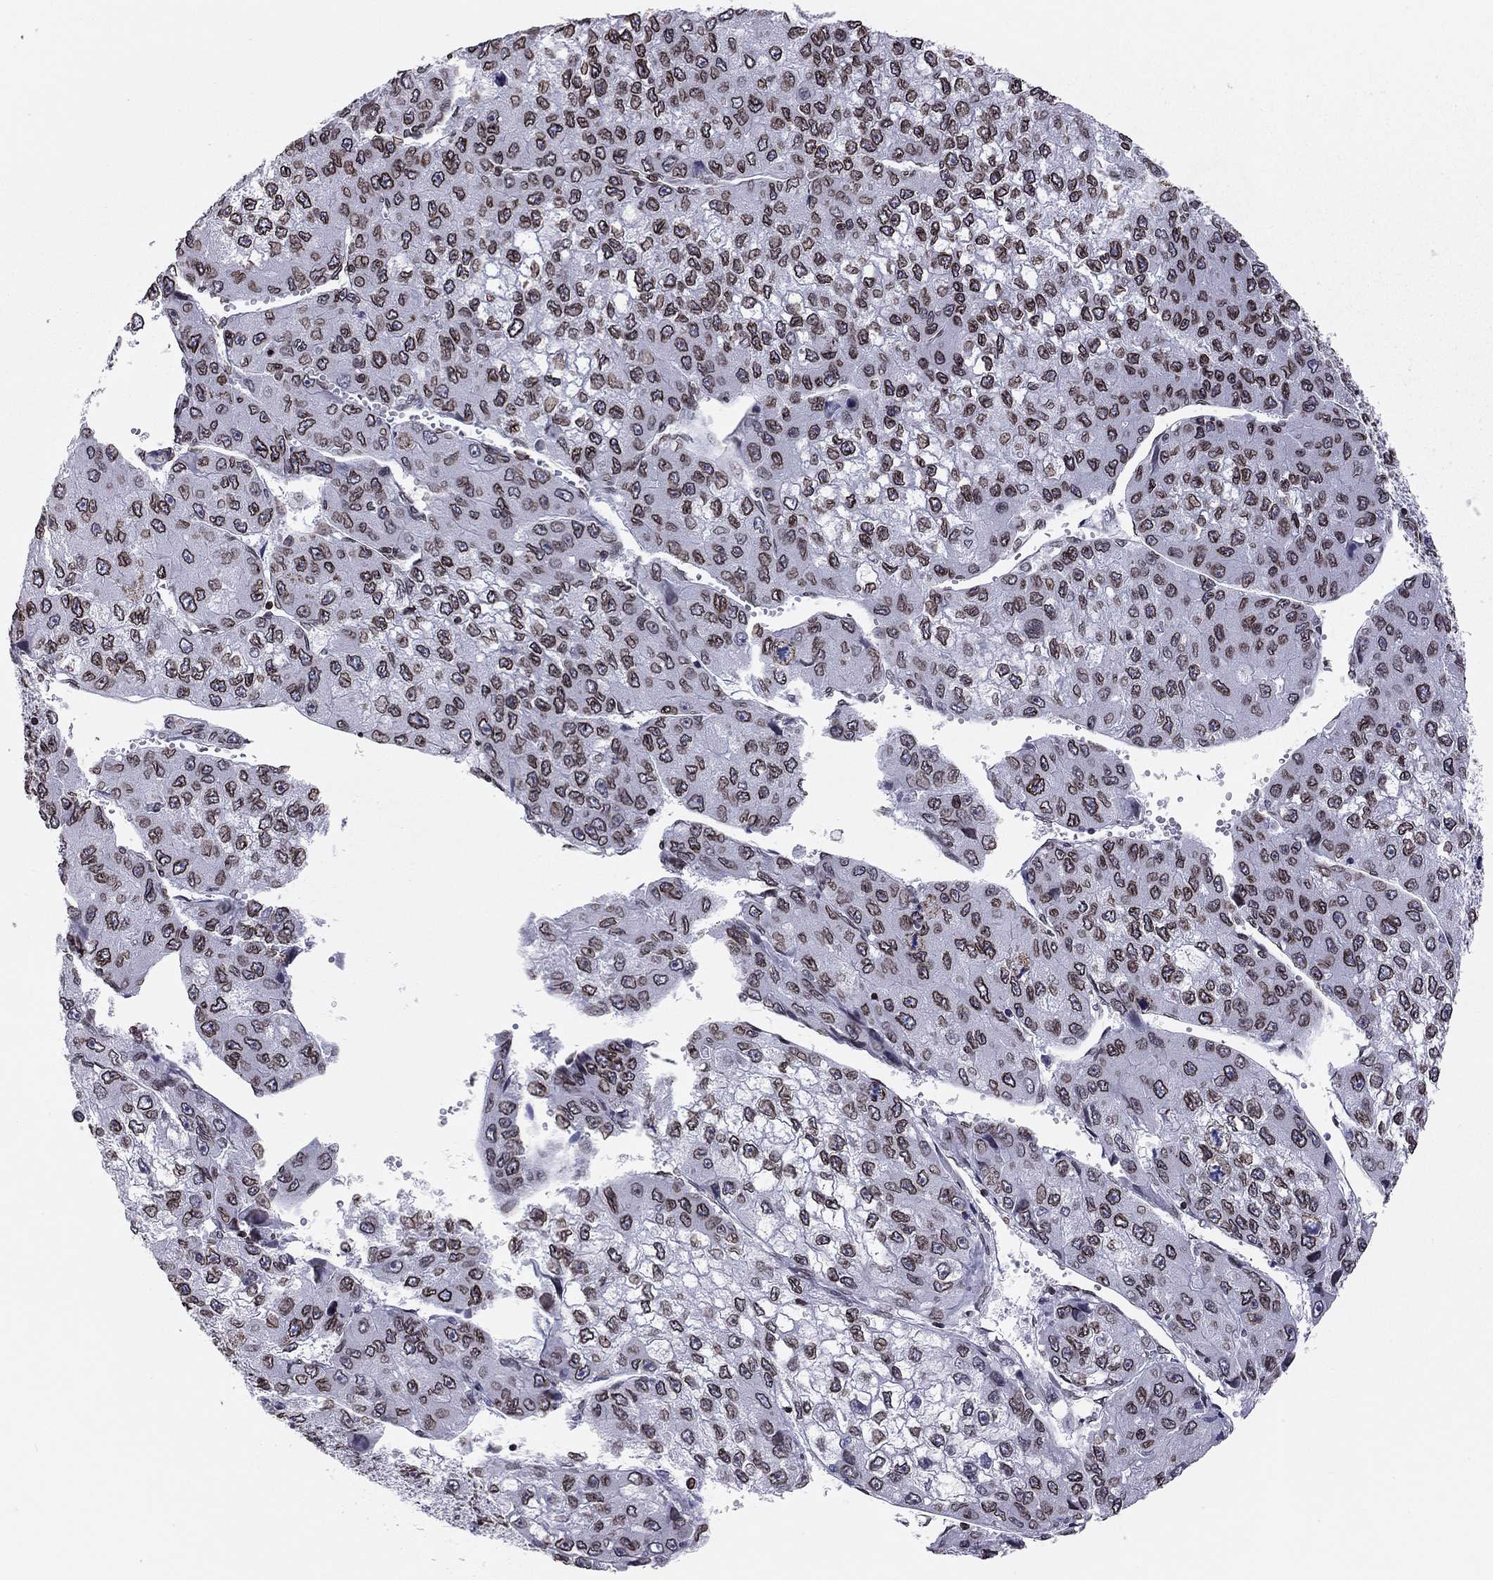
{"staining": {"intensity": "strong", "quantity": ">75%", "location": "cytoplasmic/membranous,nuclear"}, "tissue": "liver cancer", "cell_type": "Tumor cells", "image_type": "cancer", "snomed": [{"axis": "morphology", "description": "Carcinoma, Hepatocellular, NOS"}, {"axis": "topography", "description": "Liver"}], "caption": "Liver hepatocellular carcinoma tissue shows strong cytoplasmic/membranous and nuclear expression in approximately >75% of tumor cells The staining was performed using DAB (3,3'-diaminobenzidine), with brown indicating positive protein expression. Nuclei are stained blue with hematoxylin.", "gene": "ESPL1", "patient": {"sex": "female", "age": 66}}